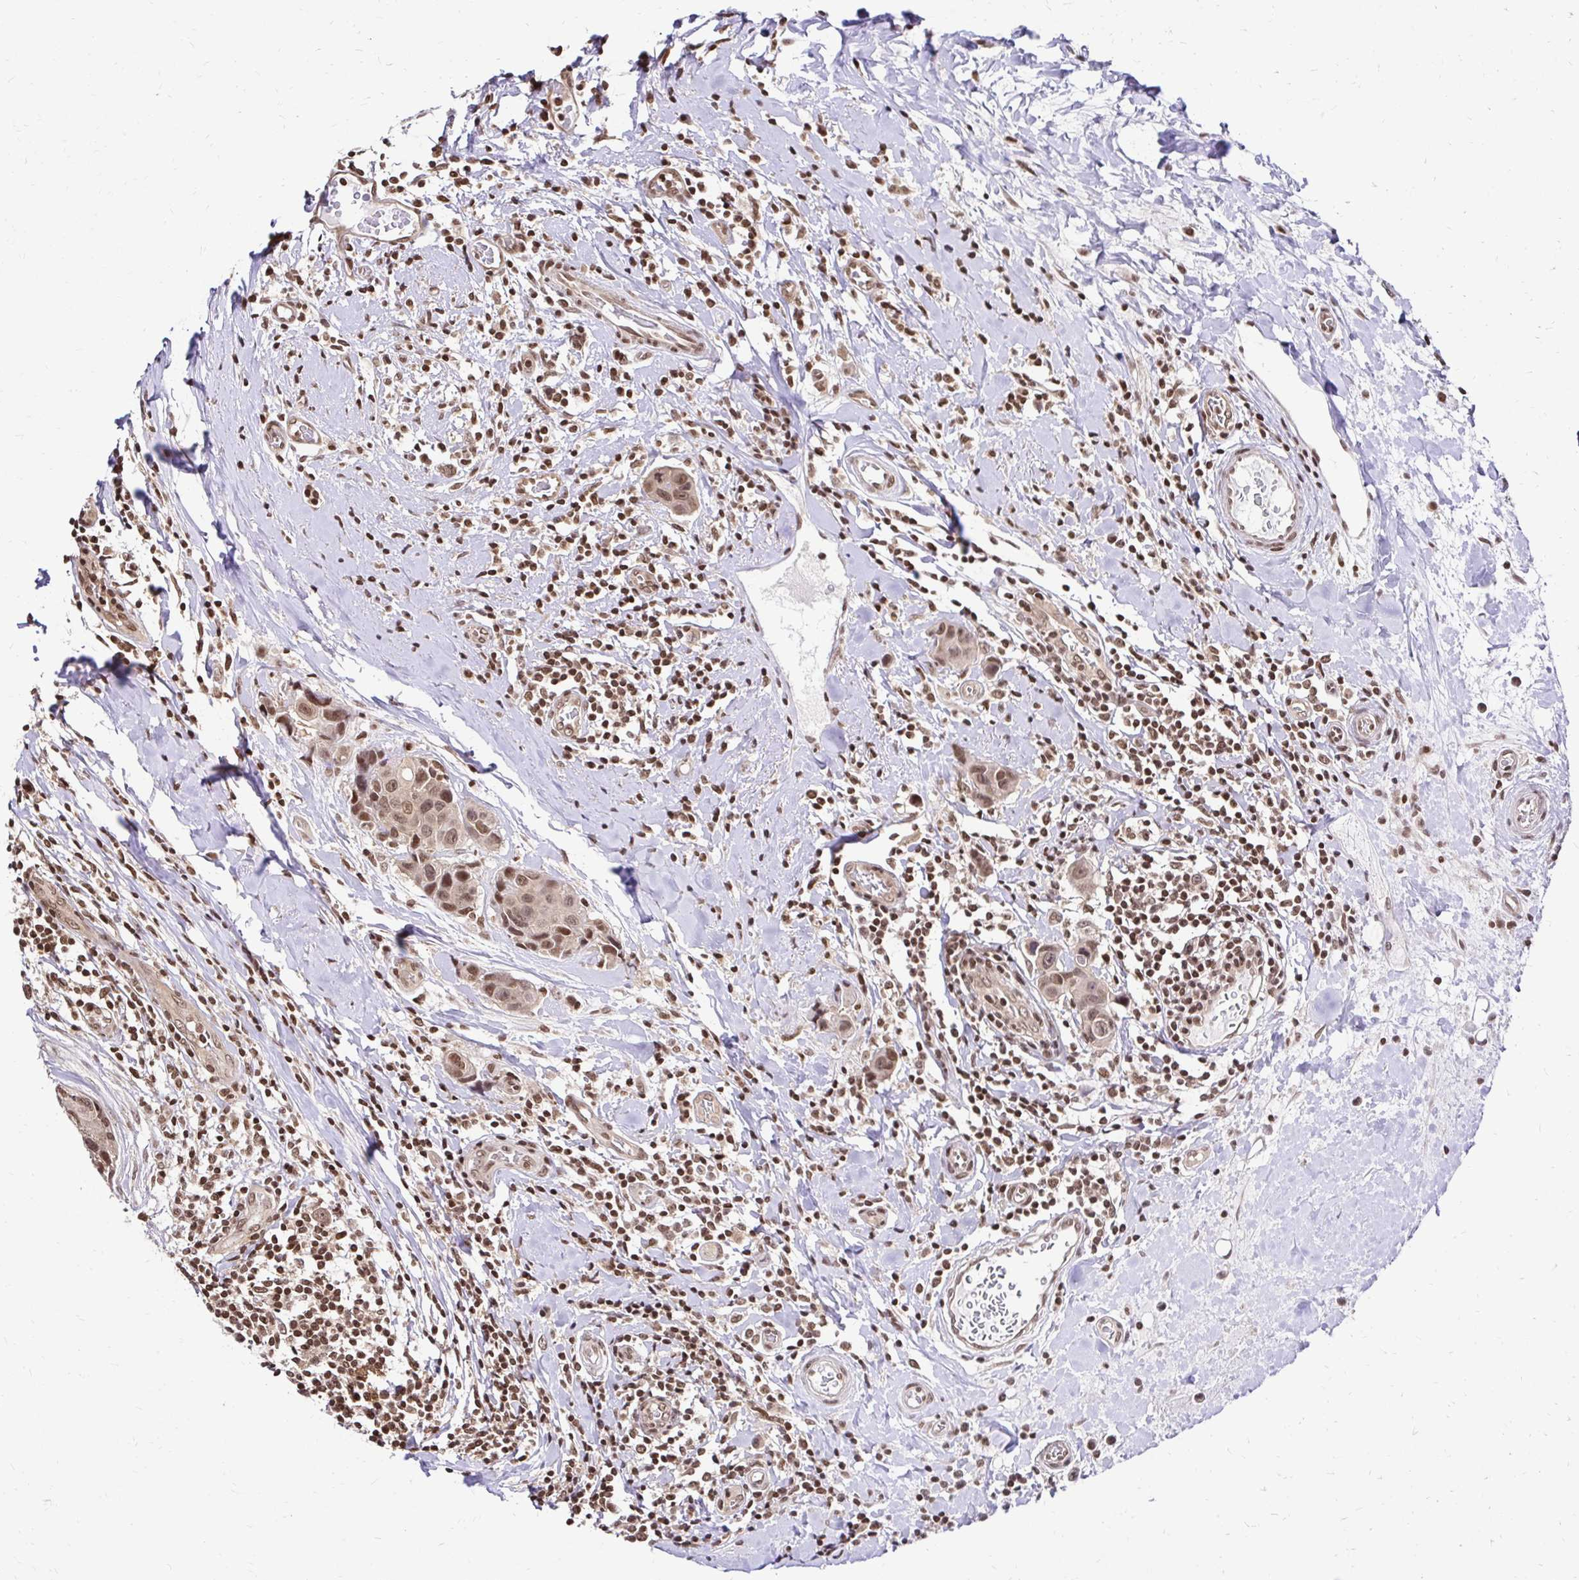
{"staining": {"intensity": "moderate", "quantity": ">75%", "location": "nuclear"}, "tissue": "breast cancer", "cell_type": "Tumor cells", "image_type": "cancer", "snomed": [{"axis": "morphology", "description": "Duct carcinoma"}, {"axis": "topography", "description": "Breast"}], "caption": "This is a micrograph of immunohistochemistry (IHC) staining of breast intraductal carcinoma, which shows moderate expression in the nuclear of tumor cells.", "gene": "GLYR1", "patient": {"sex": "female", "age": 24}}